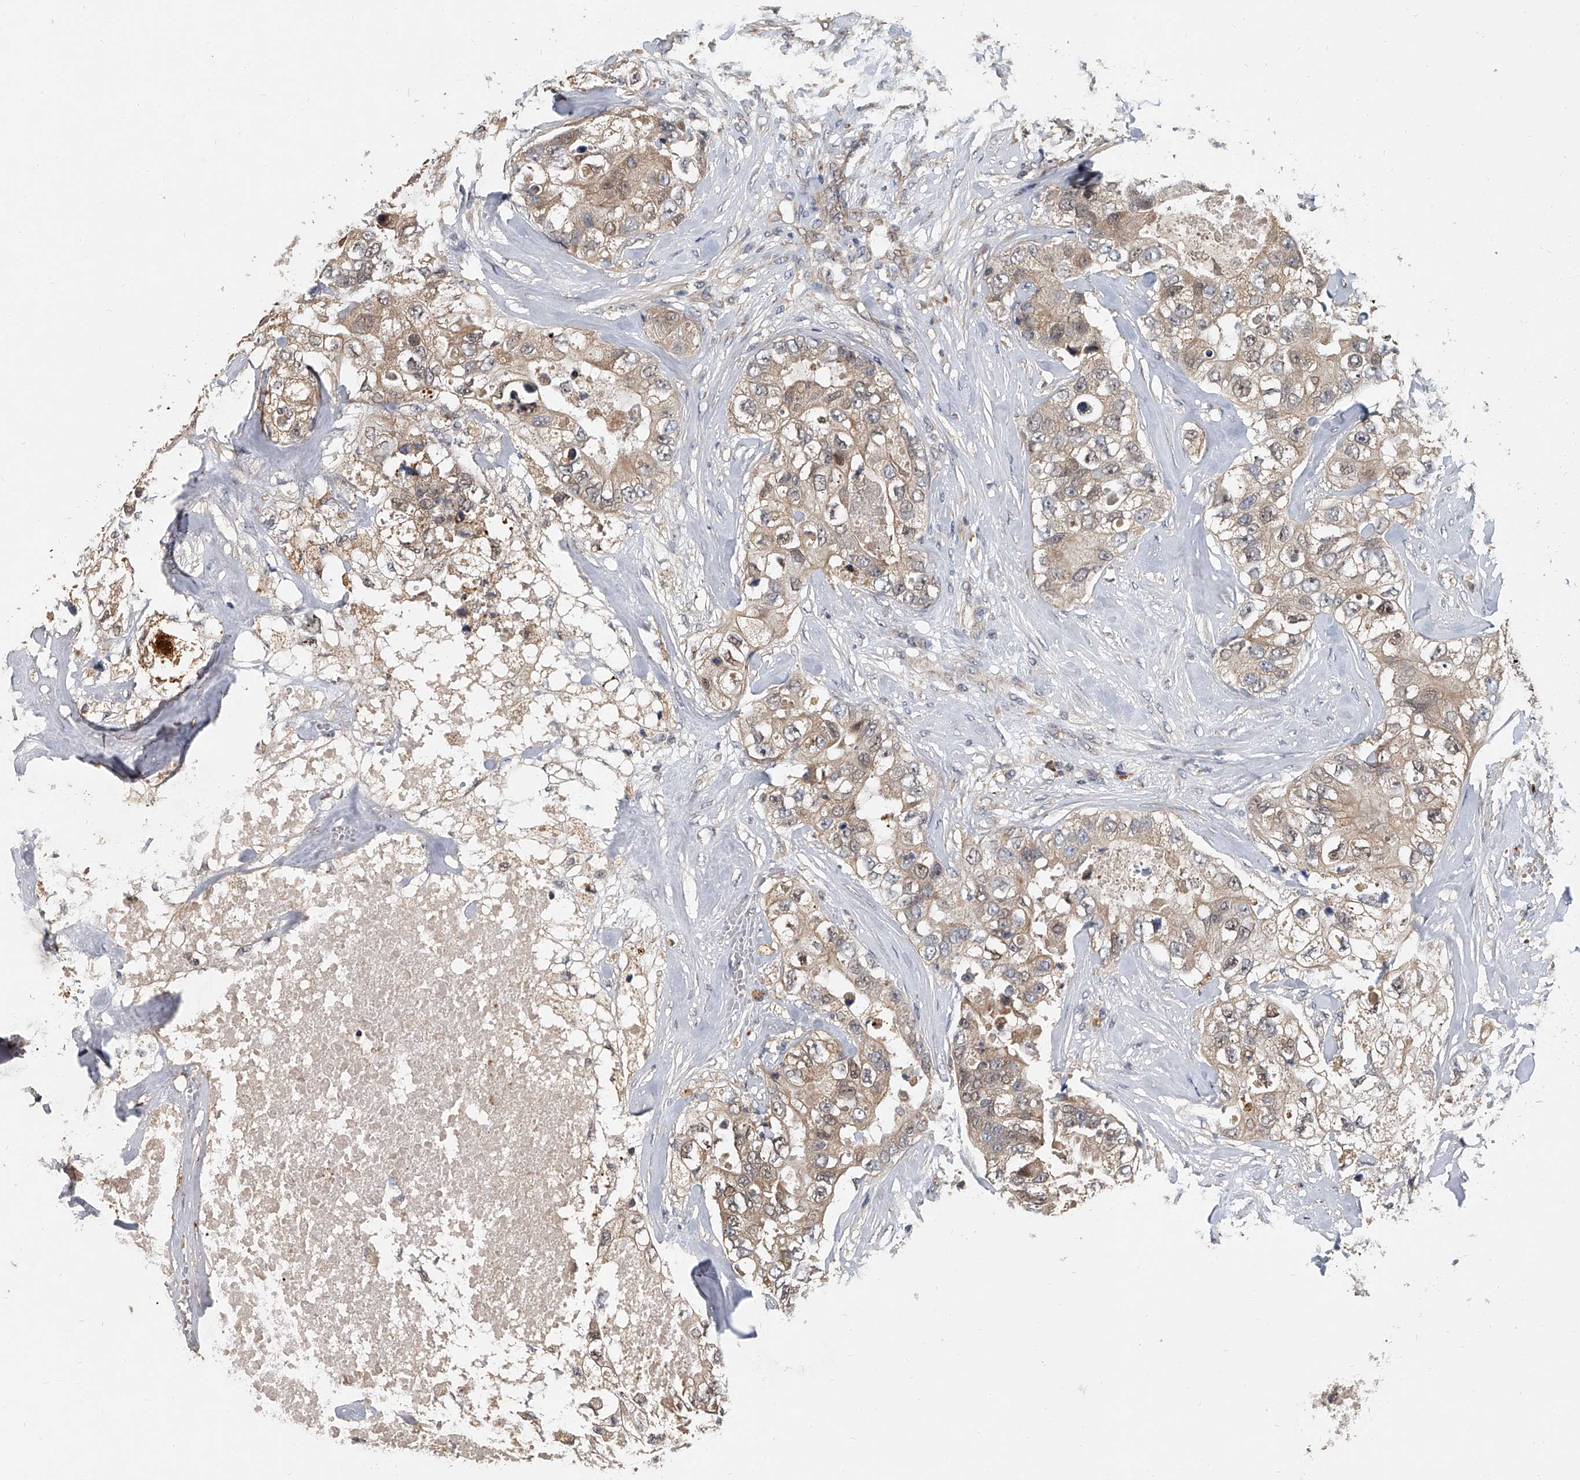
{"staining": {"intensity": "weak", "quantity": ">75%", "location": "cytoplasmic/membranous"}, "tissue": "breast cancer", "cell_type": "Tumor cells", "image_type": "cancer", "snomed": [{"axis": "morphology", "description": "Duct carcinoma"}, {"axis": "topography", "description": "Breast"}], "caption": "Immunohistochemical staining of human breast cancer reveals weak cytoplasmic/membranous protein staining in approximately >75% of tumor cells.", "gene": "JAG2", "patient": {"sex": "female", "age": 62}}